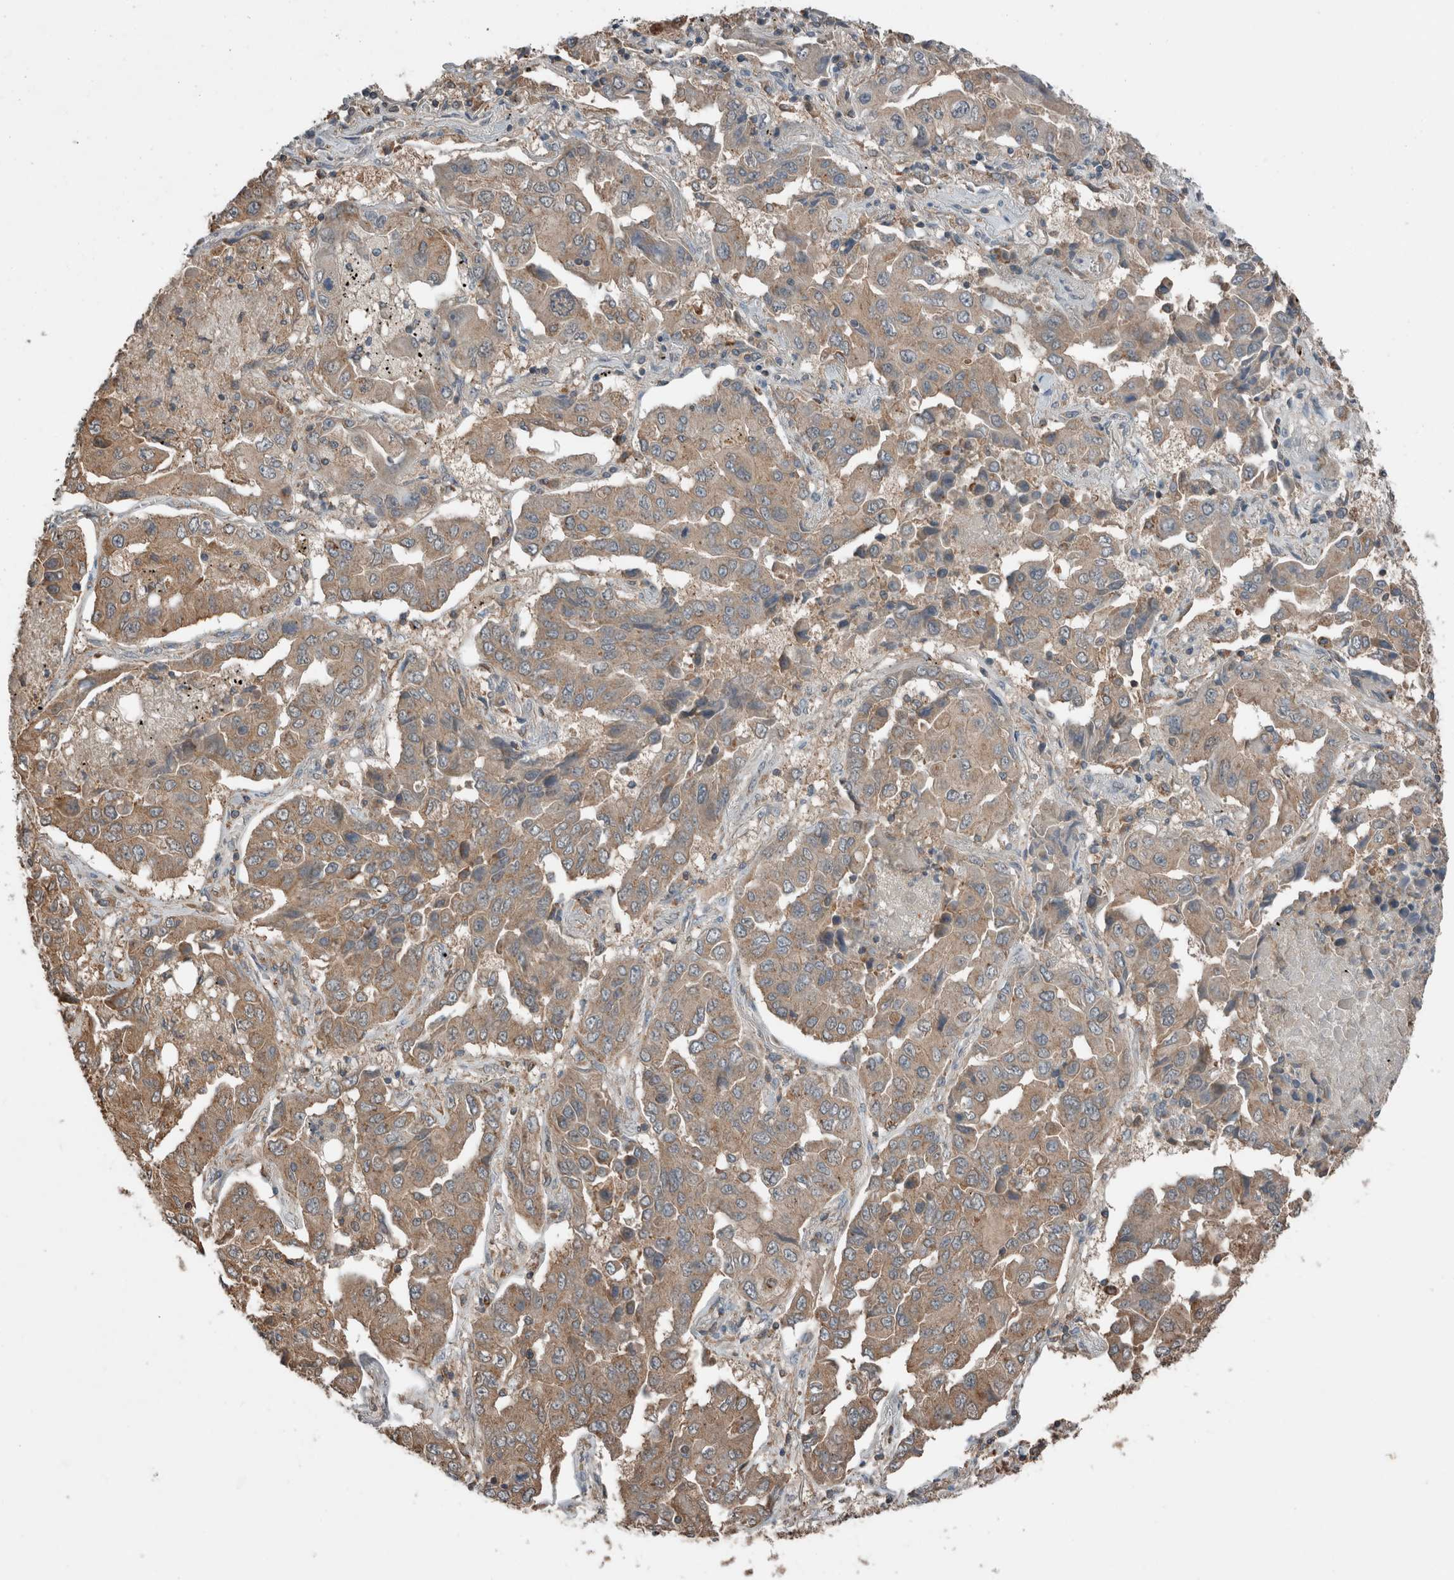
{"staining": {"intensity": "moderate", "quantity": ">75%", "location": "cytoplasmic/membranous"}, "tissue": "lung cancer", "cell_type": "Tumor cells", "image_type": "cancer", "snomed": [{"axis": "morphology", "description": "Adenocarcinoma, NOS"}, {"axis": "topography", "description": "Lung"}], "caption": "IHC of human lung adenocarcinoma shows medium levels of moderate cytoplasmic/membranous expression in approximately >75% of tumor cells.", "gene": "KLK14", "patient": {"sex": "female", "age": 65}}